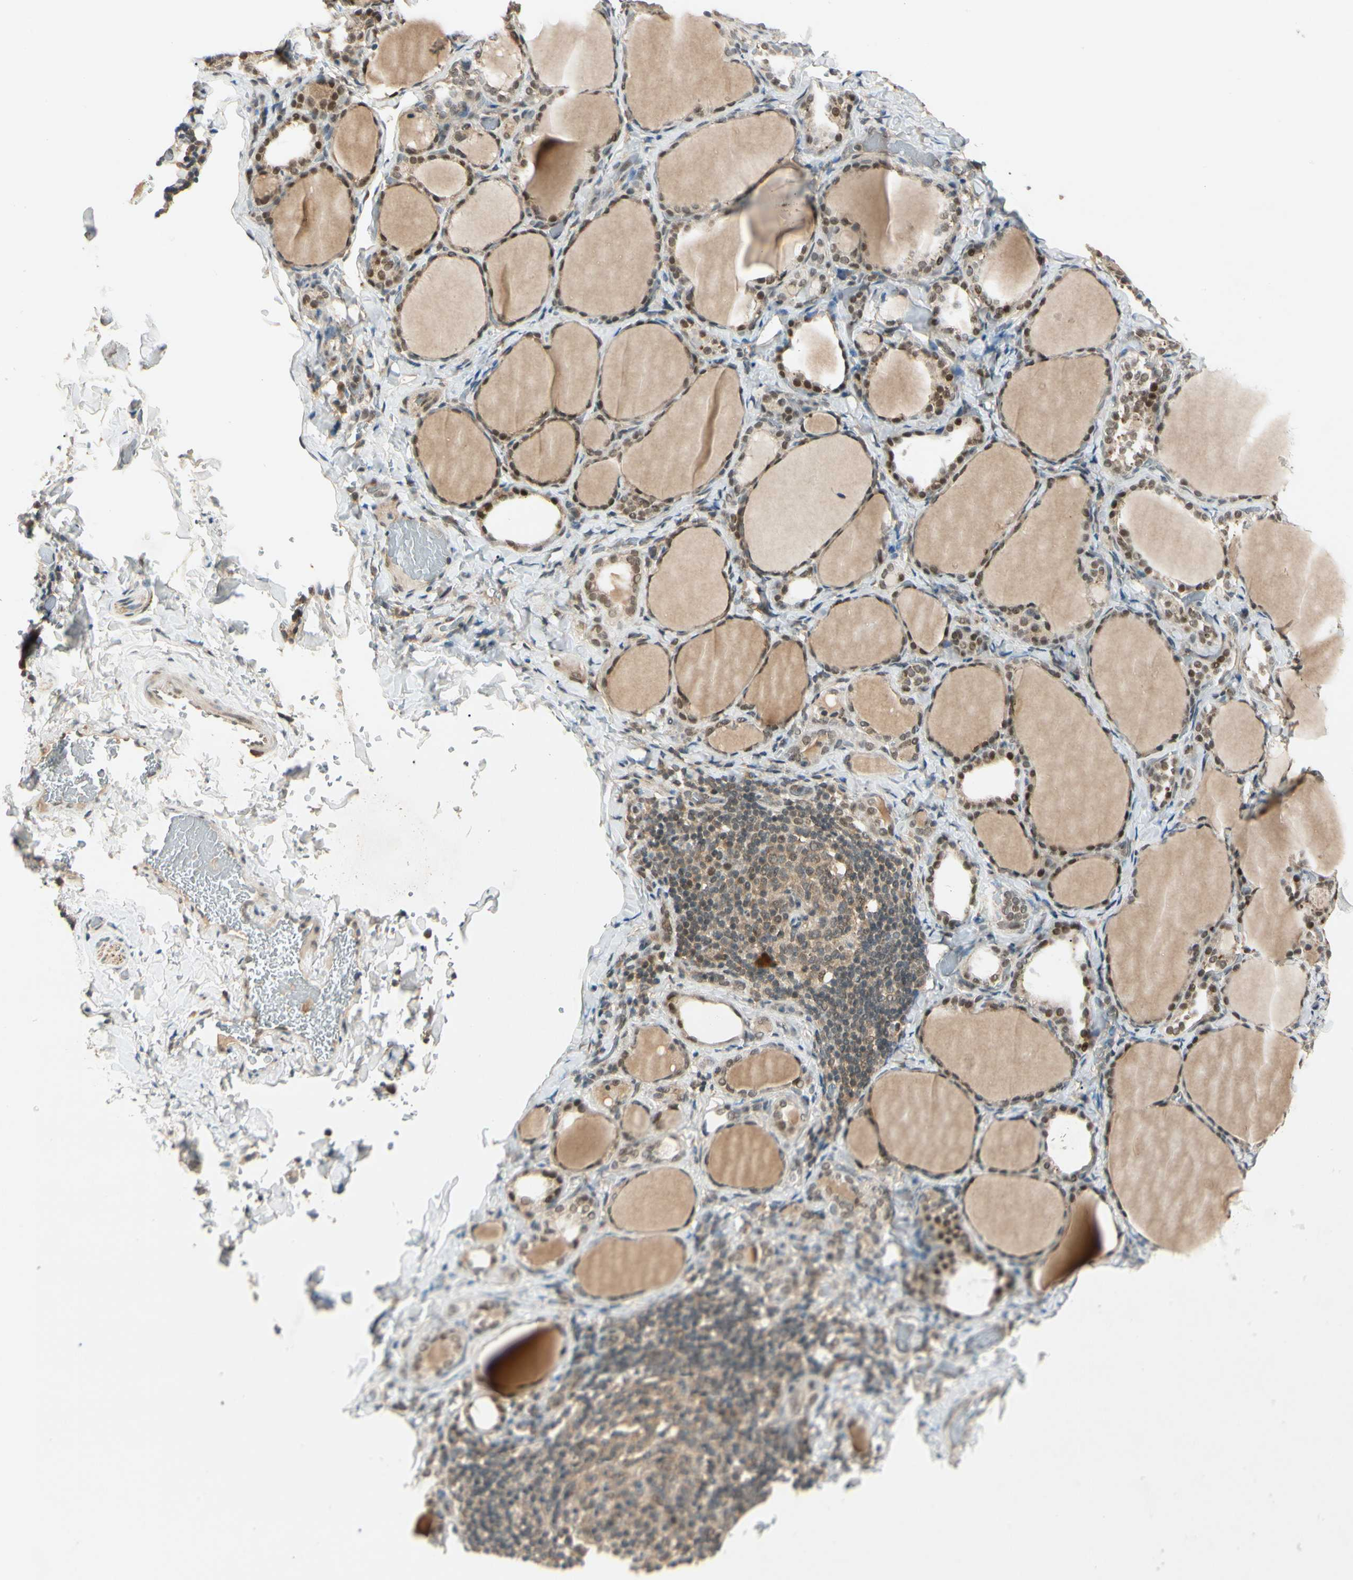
{"staining": {"intensity": "moderate", "quantity": ">75%", "location": "cytoplasmic/membranous,nuclear"}, "tissue": "thyroid gland", "cell_type": "Glandular cells", "image_type": "normal", "snomed": [{"axis": "morphology", "description": "Normal tissue, NOS"}, {"axis": "morphology", "description": "Papillary adenocarcinoma, NOS"}, {"axis": "topography", "description": "Thyroid gland"}], "caption": "DAB immunohistochemical staining of unremarkable thyroid gland shows moderate cytoplasmic/membranous,nuclear protein expression in approximately >75% of glandular cells.", "gene": "ZSCAN12", "patient": {"sex": "female", "age": 30}}